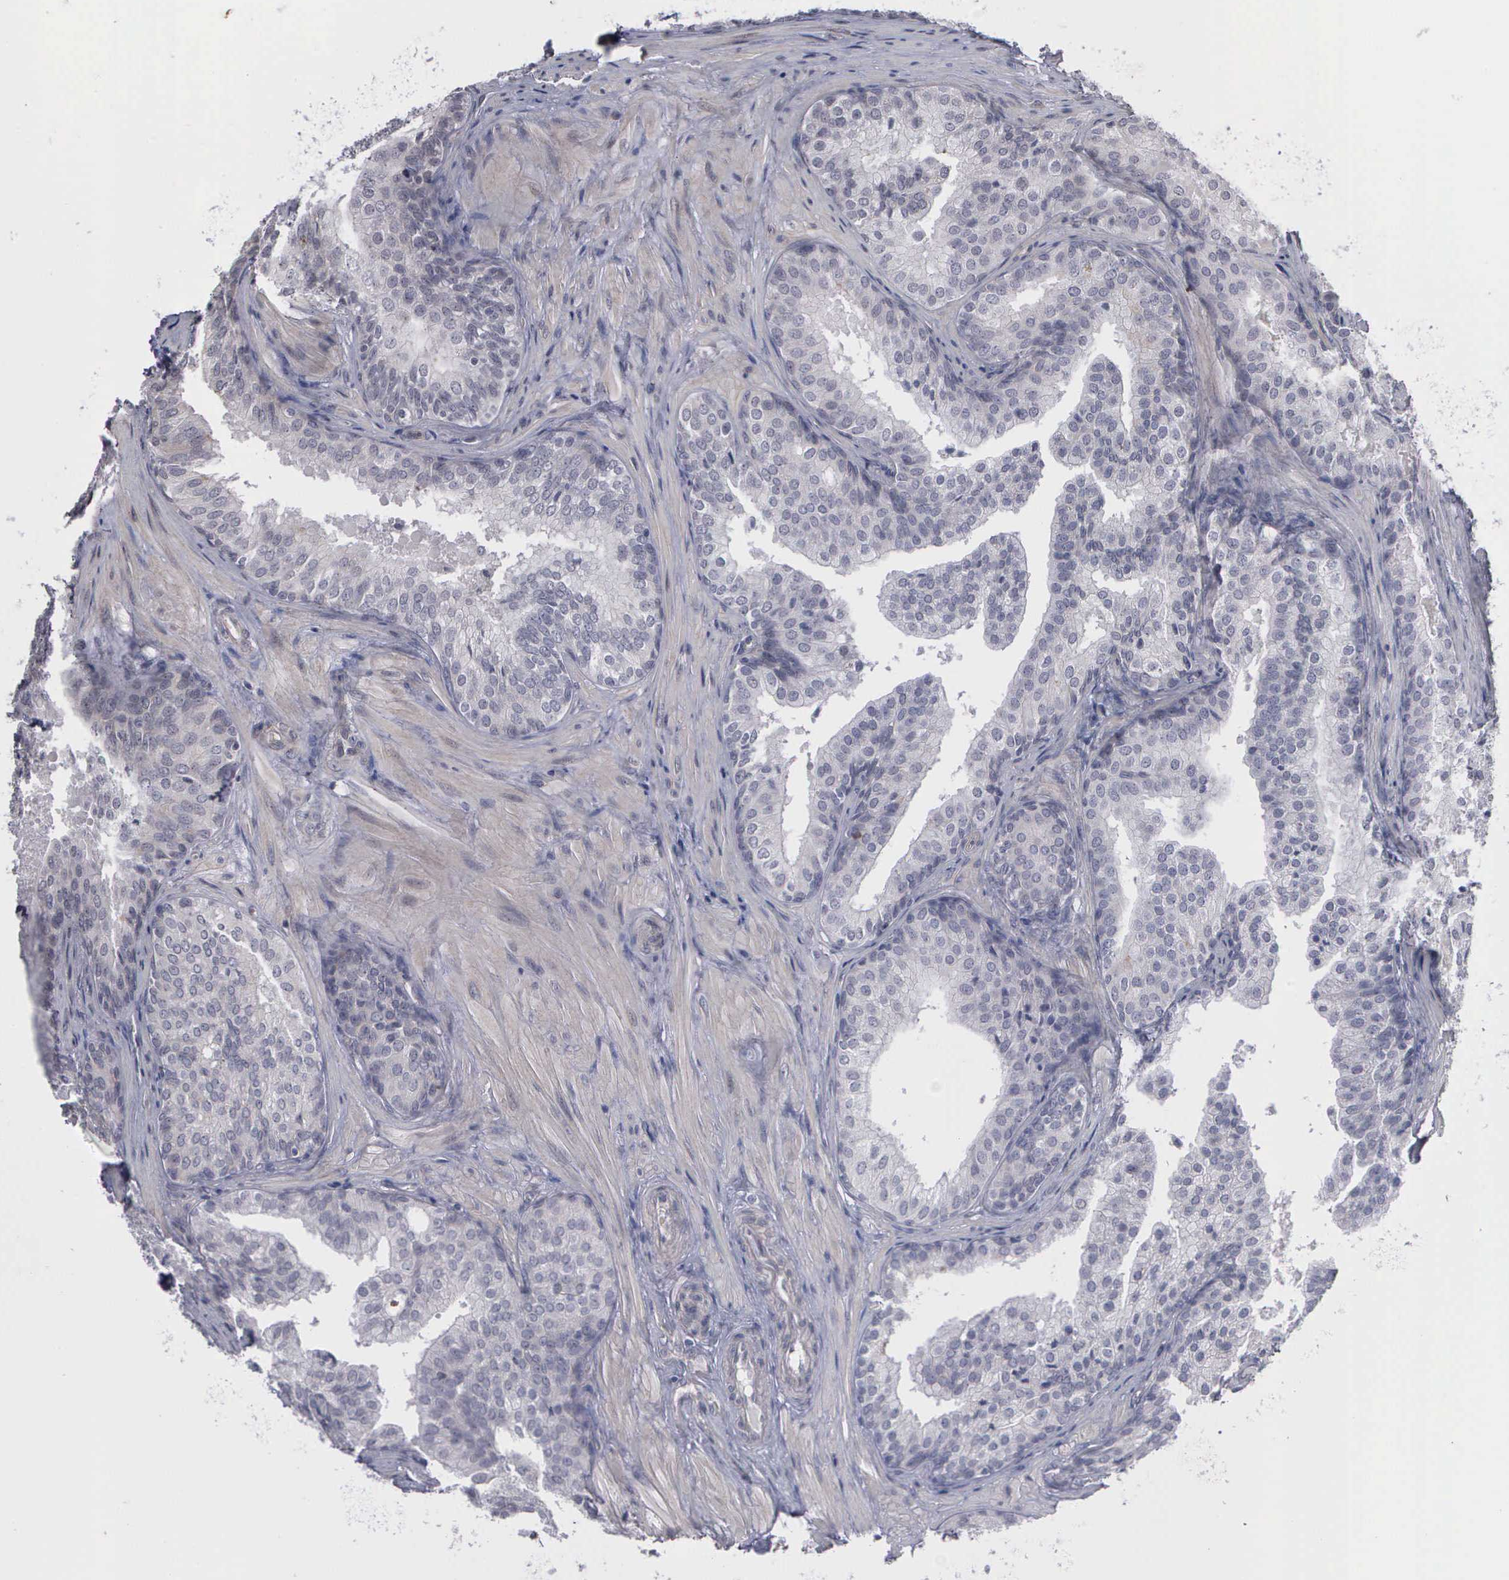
{"staining": {"intensity": "negative", "quantity": "none", "location": "none"}, "tissue": "prostate cancer", "cell_type": "Tumor cells", "image_type": "cancer", "snomed": [{"axis": "morphology", "description": "Adenocarcinoma, Low grade"}, {"axis": "topography", "description": "Prostate"}], "caption": "Immunohistochemical staining of human low-grade adenocarcinoma (prostate) exhibits no significant positivity in tumor cells.", "gene": "MMP9", "patient": {"sex": "male", "age": 69}}